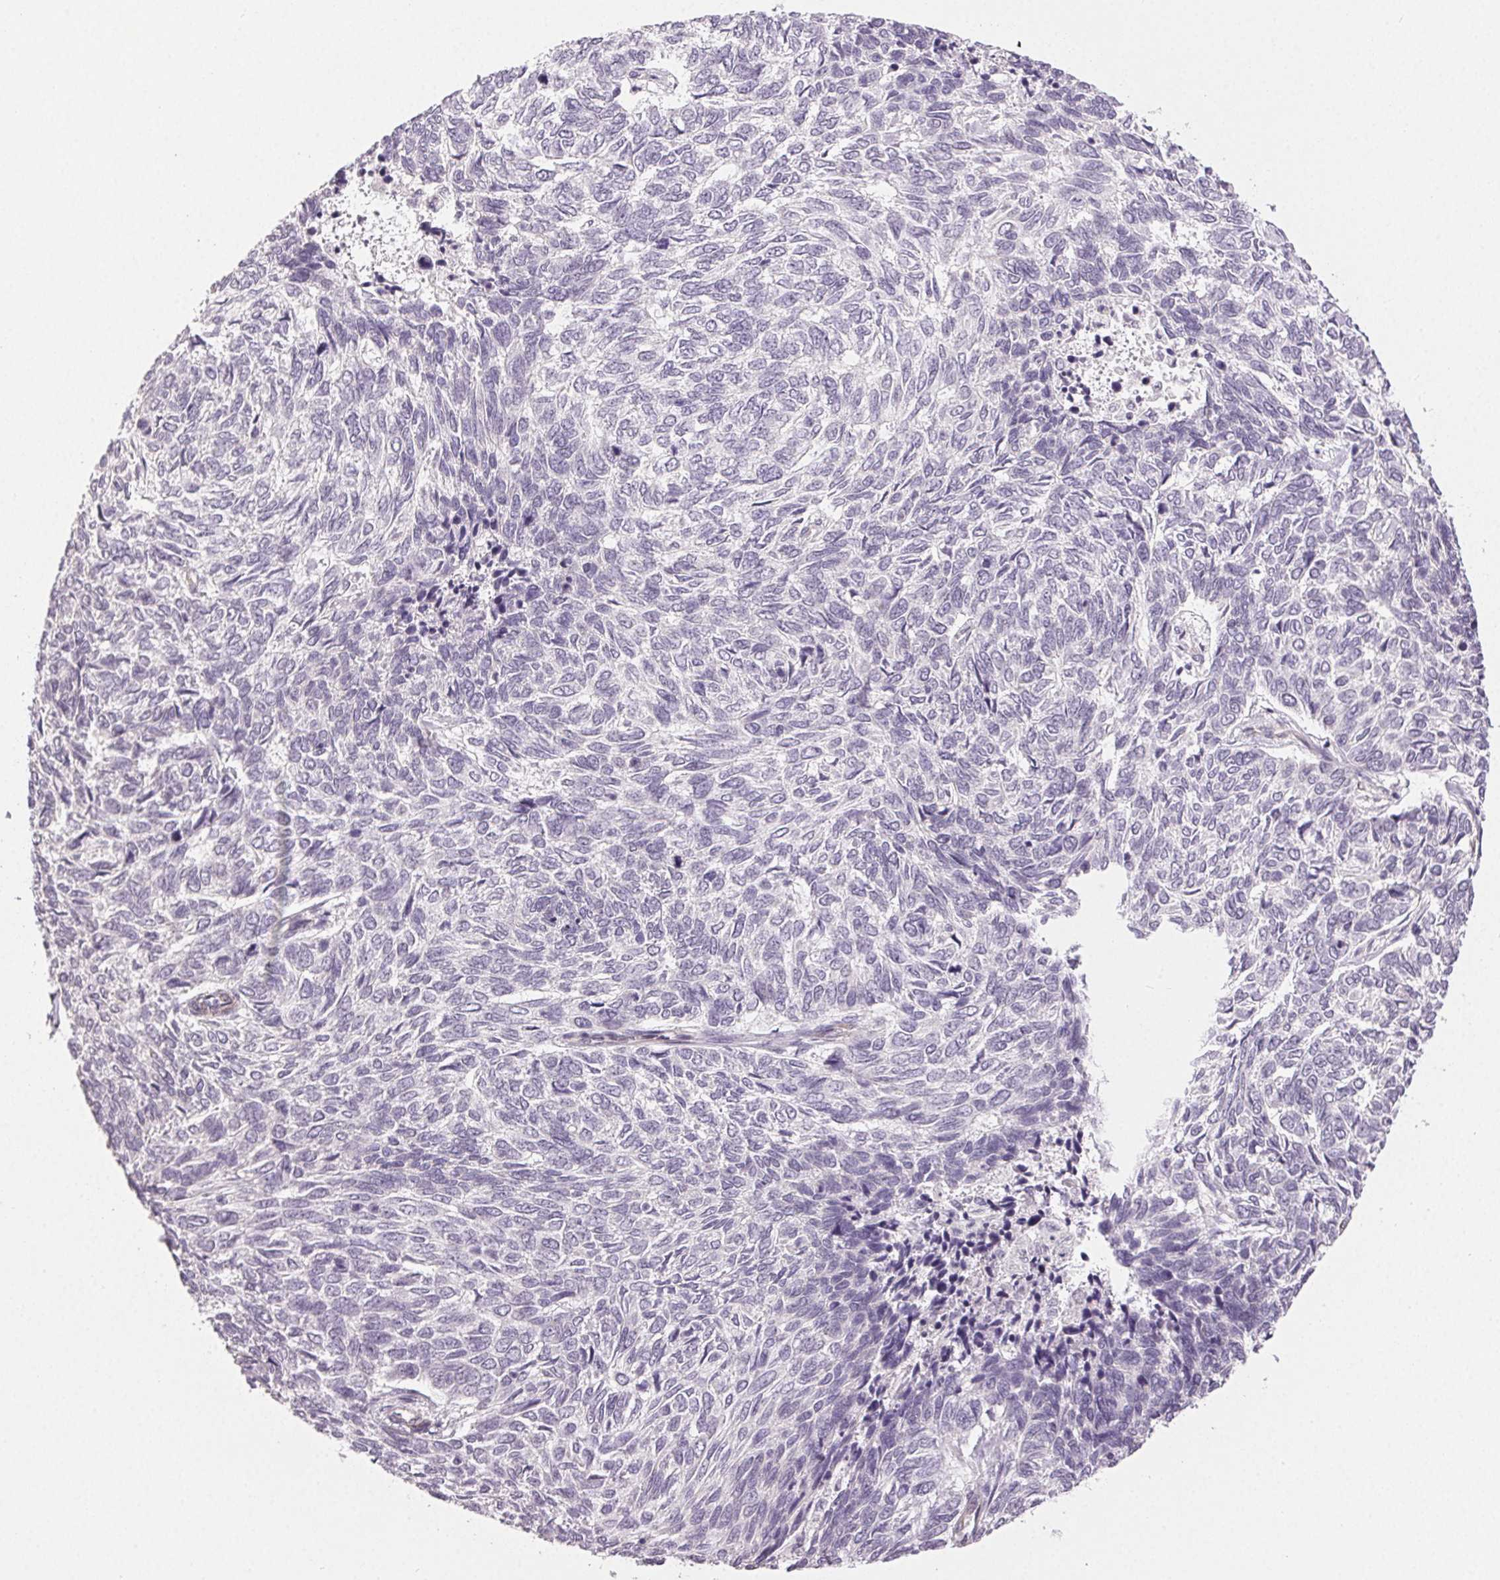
{"staining": {"intensity": "negative", "quantity": "none", "location": "none"}, "tissue": "skin cancer", "cell_type": "Tumor cells", "image_type": "cancer", "snomed": [{"axis": "morphology", "description": "Basal cell carcinoma"}, {"axis": "topography", "description": "Skin"}], "caption": "This is an immunohistochemistry histopathology image of human skin cancer (basal cell carcinoma). There is no expression in tumor cells.", "gene": "PLCB1", "patient": {"sex": "female", "age": 65}}